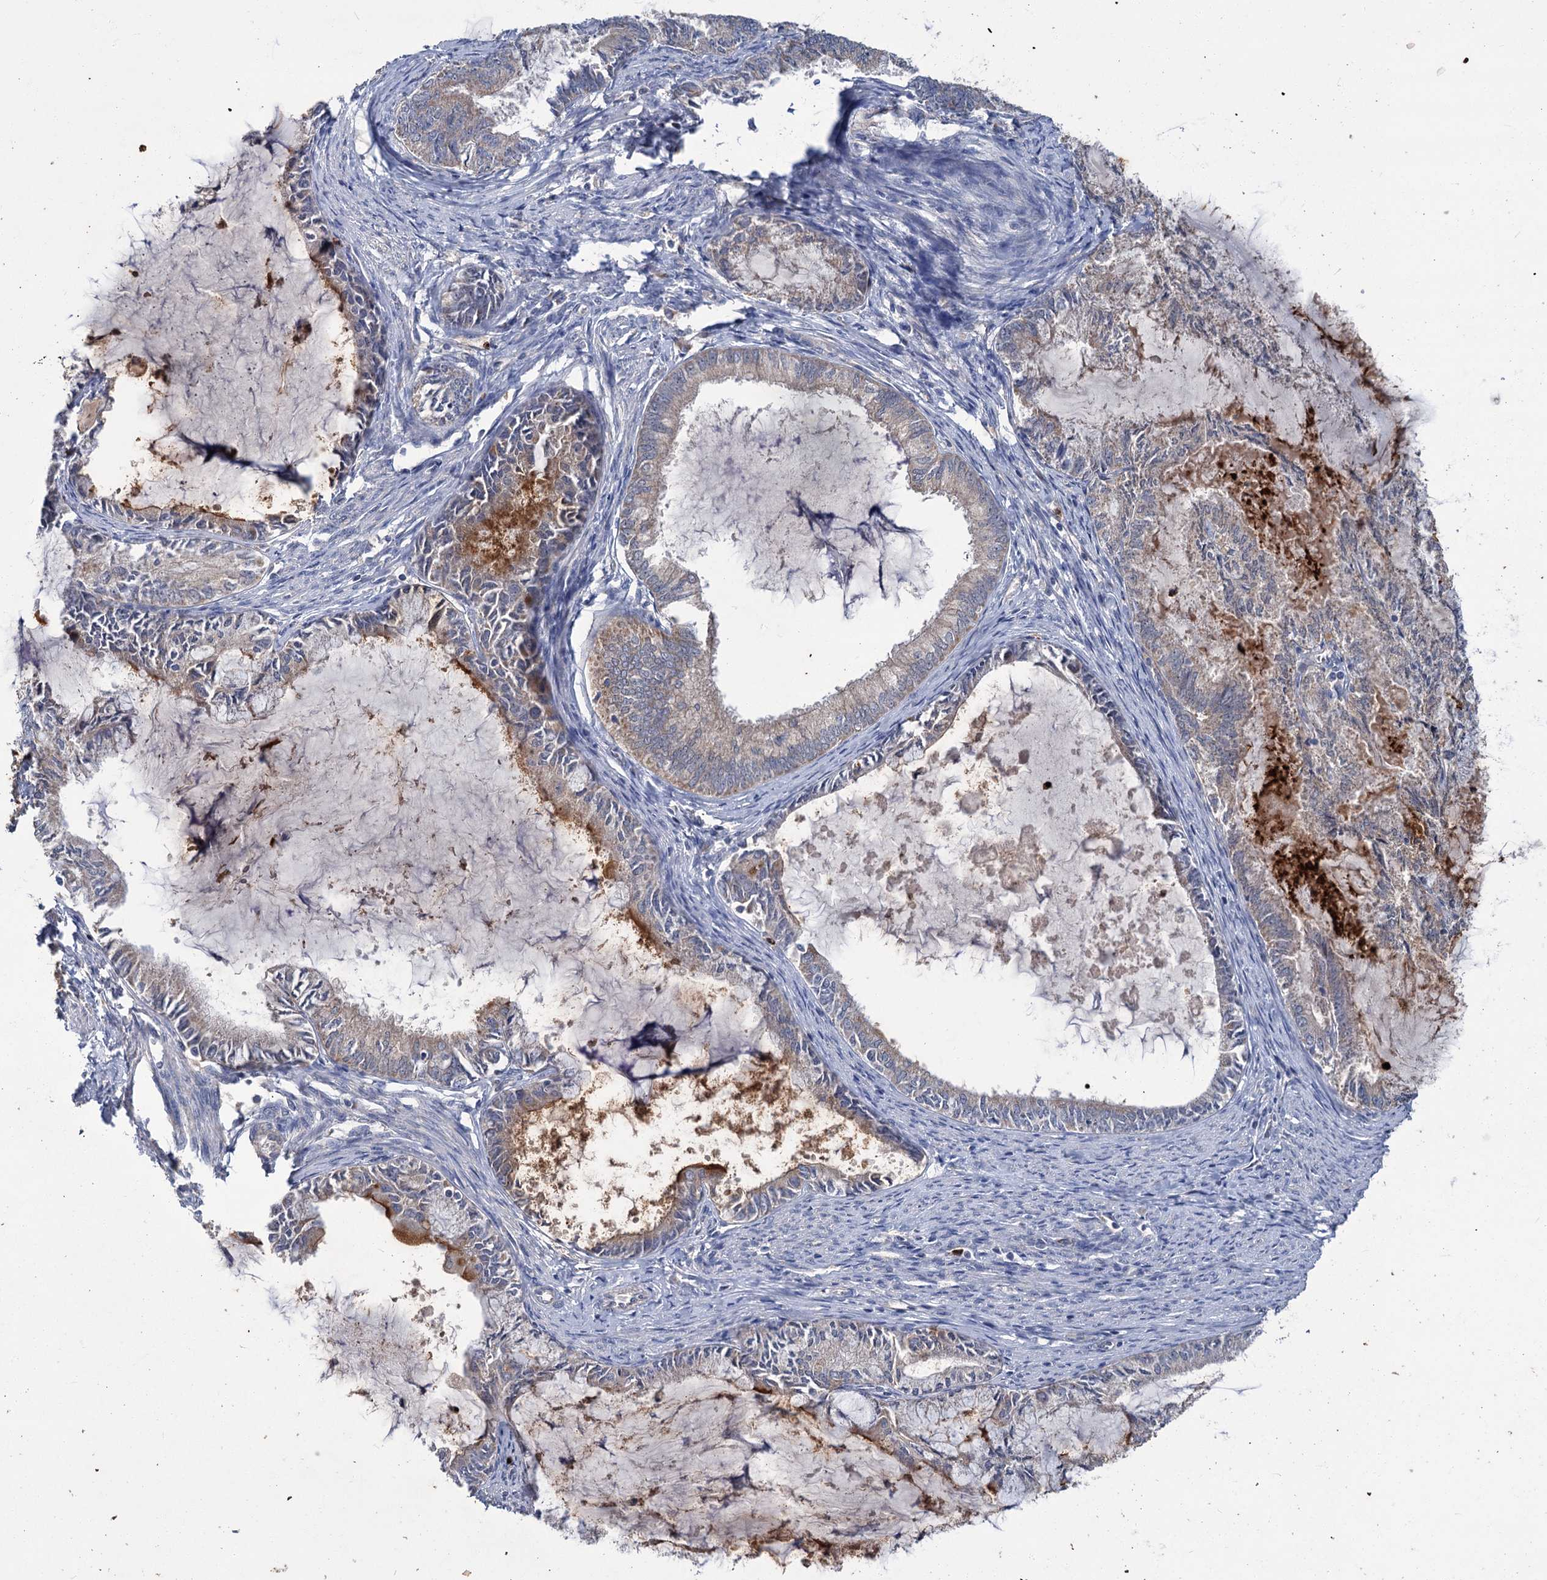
{"staining": {"intensity": "negative", "quantity": "none", "location": "none"}, "tissue": "endometrial cancer", "cell_type": "Tumor cells", "image_type": "cancer", "snomed": [{"axis": "morphology", "description": "Adenocarcinoma, NOS"}, {"axis": "topography", "description": "Endometrium"}], "caption": "An immunohistochemistry (IHC) photomicrograph of endometrial adenocarcinoma is shown. There is no staining in tumor cells of endometrial adenocarcinoma.", "gene": "DYNC2H1", "patient": {"sex": "female", "age": 86}}